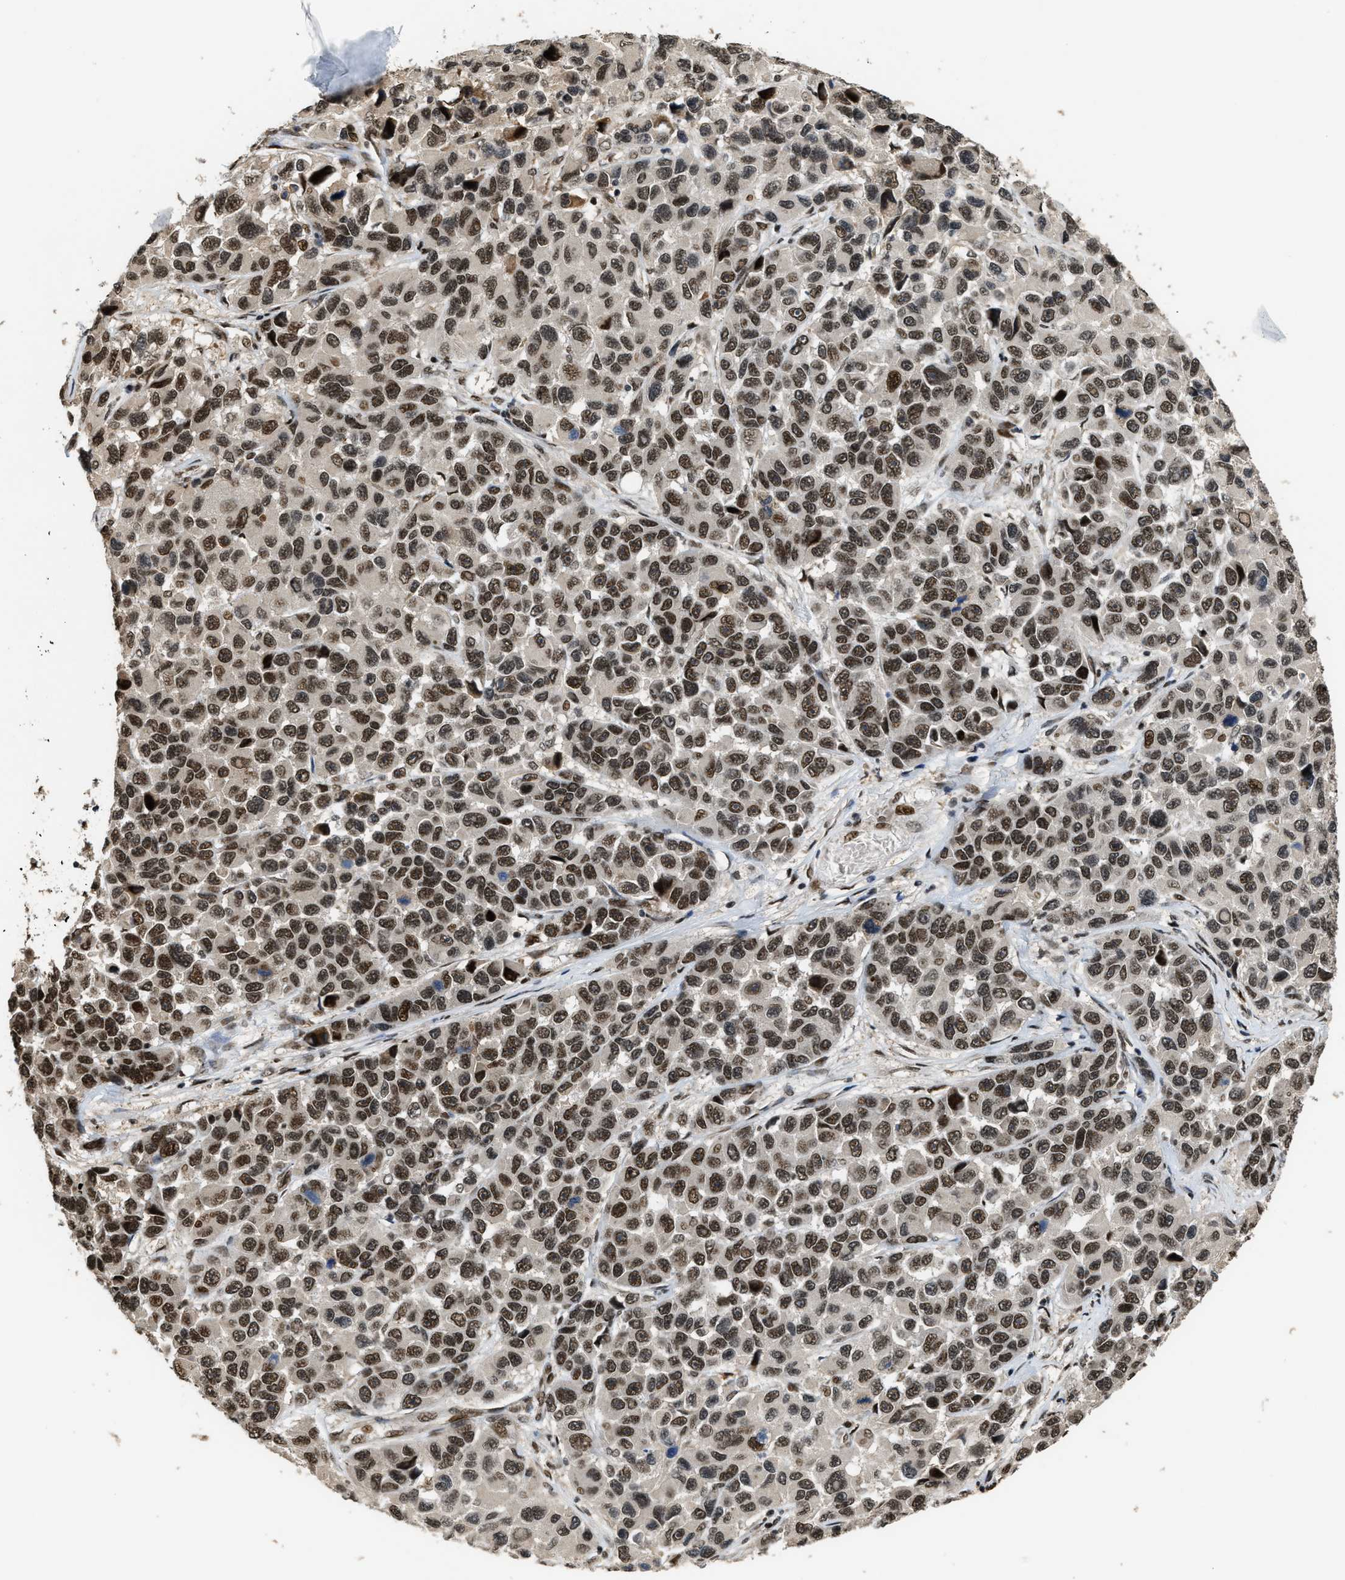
{"staining": {"intensity": "strong", "quantity": ">75%", "location": "nuclear"}, "tissue": "melanoma", "cell_type": "Tumor cells", "image_type": "cancer", "snomed": [{"axis": "morphology", "description": "Malignant melanoma, NOS"}, {"axis": "topography", "description": "Skin"}], "caption": "Tumor cells demonstrate high levels of strong nuclear staining in approximately >75% of cells in melanoma. Immunohistochemistry (ihc) stains the protein of interest in brown and the nuclei are stained blue.", "gene": "SERTAD2", "patient": {"sex": "male", "age": 53}}